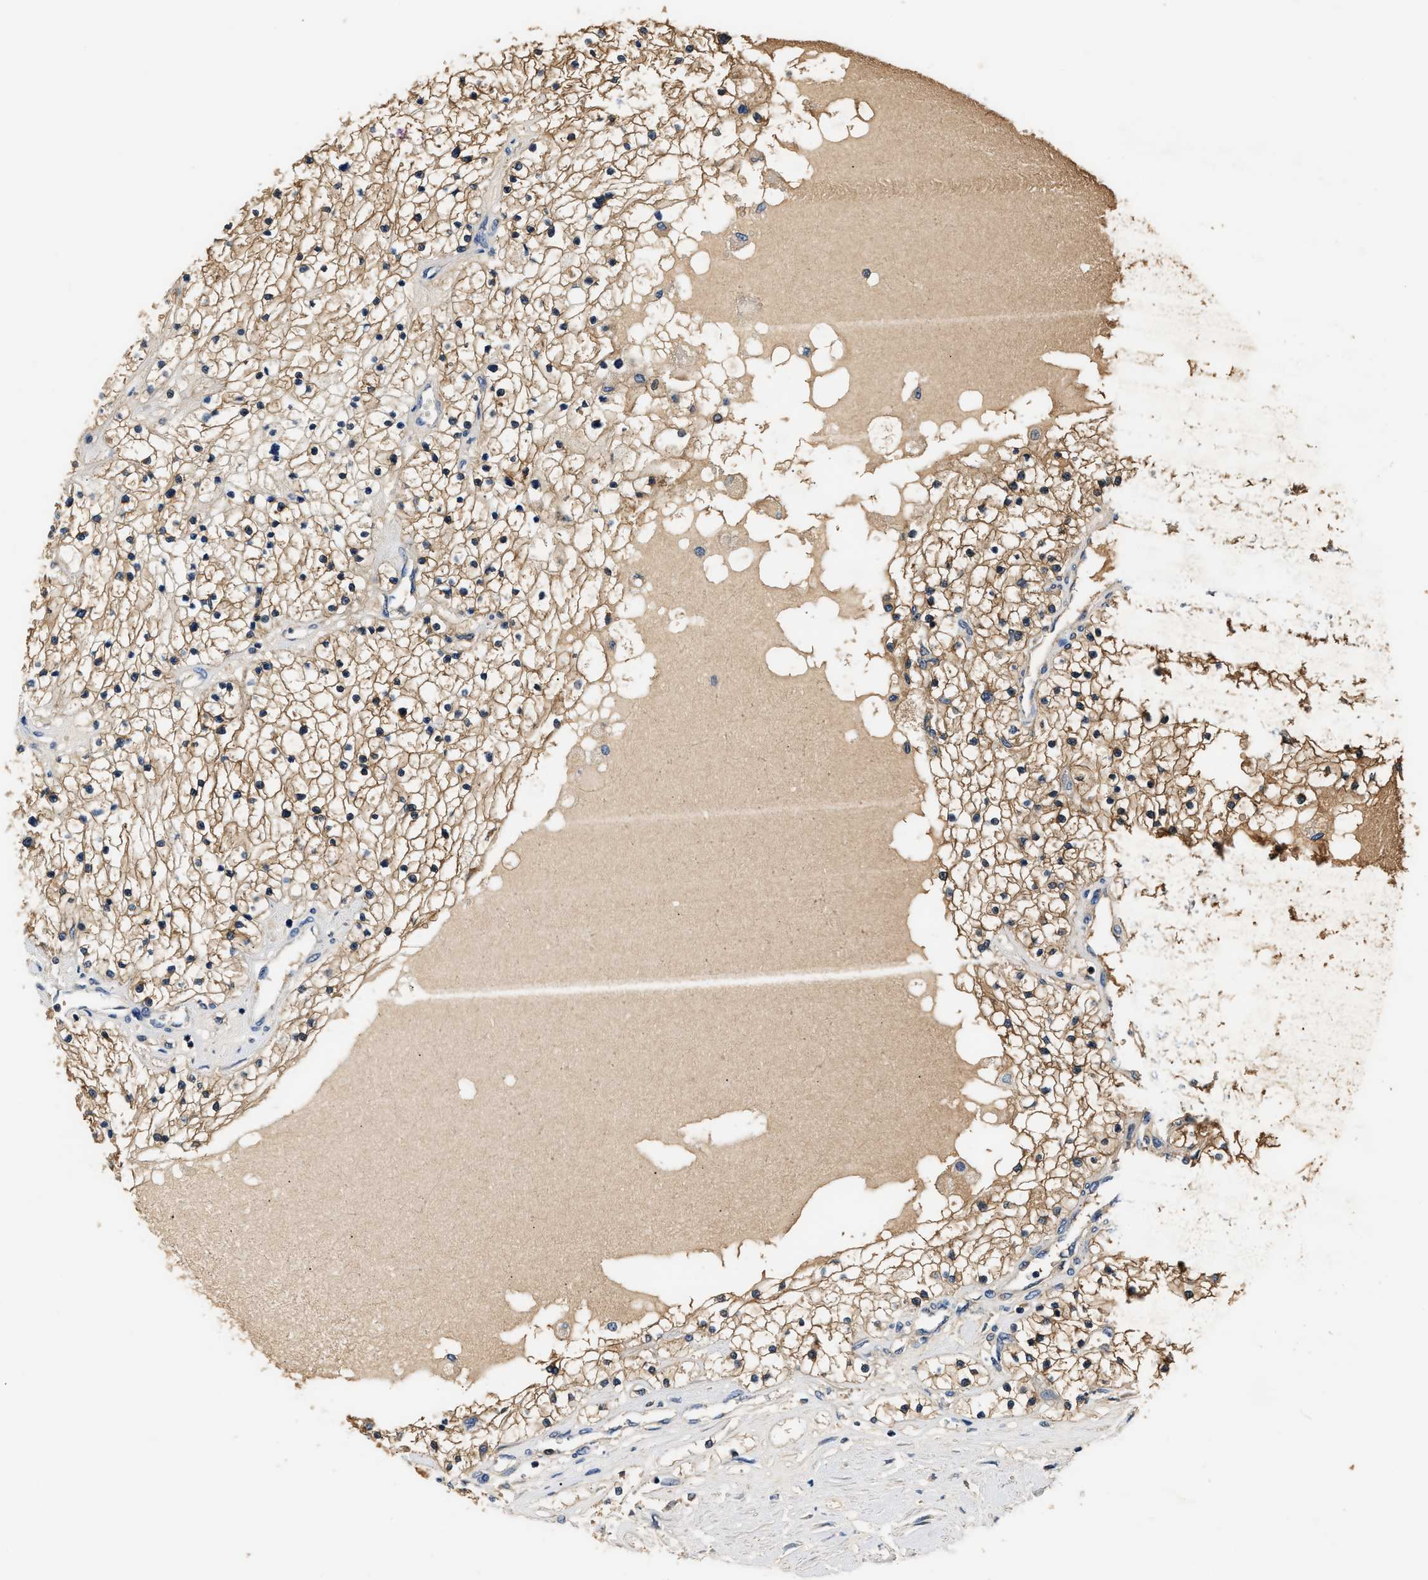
{"staining": {"intensity": "moderate", "quantity": ">75%", "location": "cytoplasmic/membranous"}, "tissue": "renal cancer", "cell_type": "Tumor cells", "image_type": "cancer", "snomed": [{"axis": "morphology", "description": "Adenocarcinoma, NOS"}, {"axis": "topography", "description": "Kidney"}], "caption": "Protein staining reveals moderate cytoplasmic/membranous expression in about >75% of tumor cells in renal adenocarcinoma. The staining was performed using DAB (3,3'-diaminobenzidine), with brown indicating positive protein expression. Nuclei are stained blue with hematoxylin.", "gene": "GPI", "patient": {"sex": "male", "age": 68}}